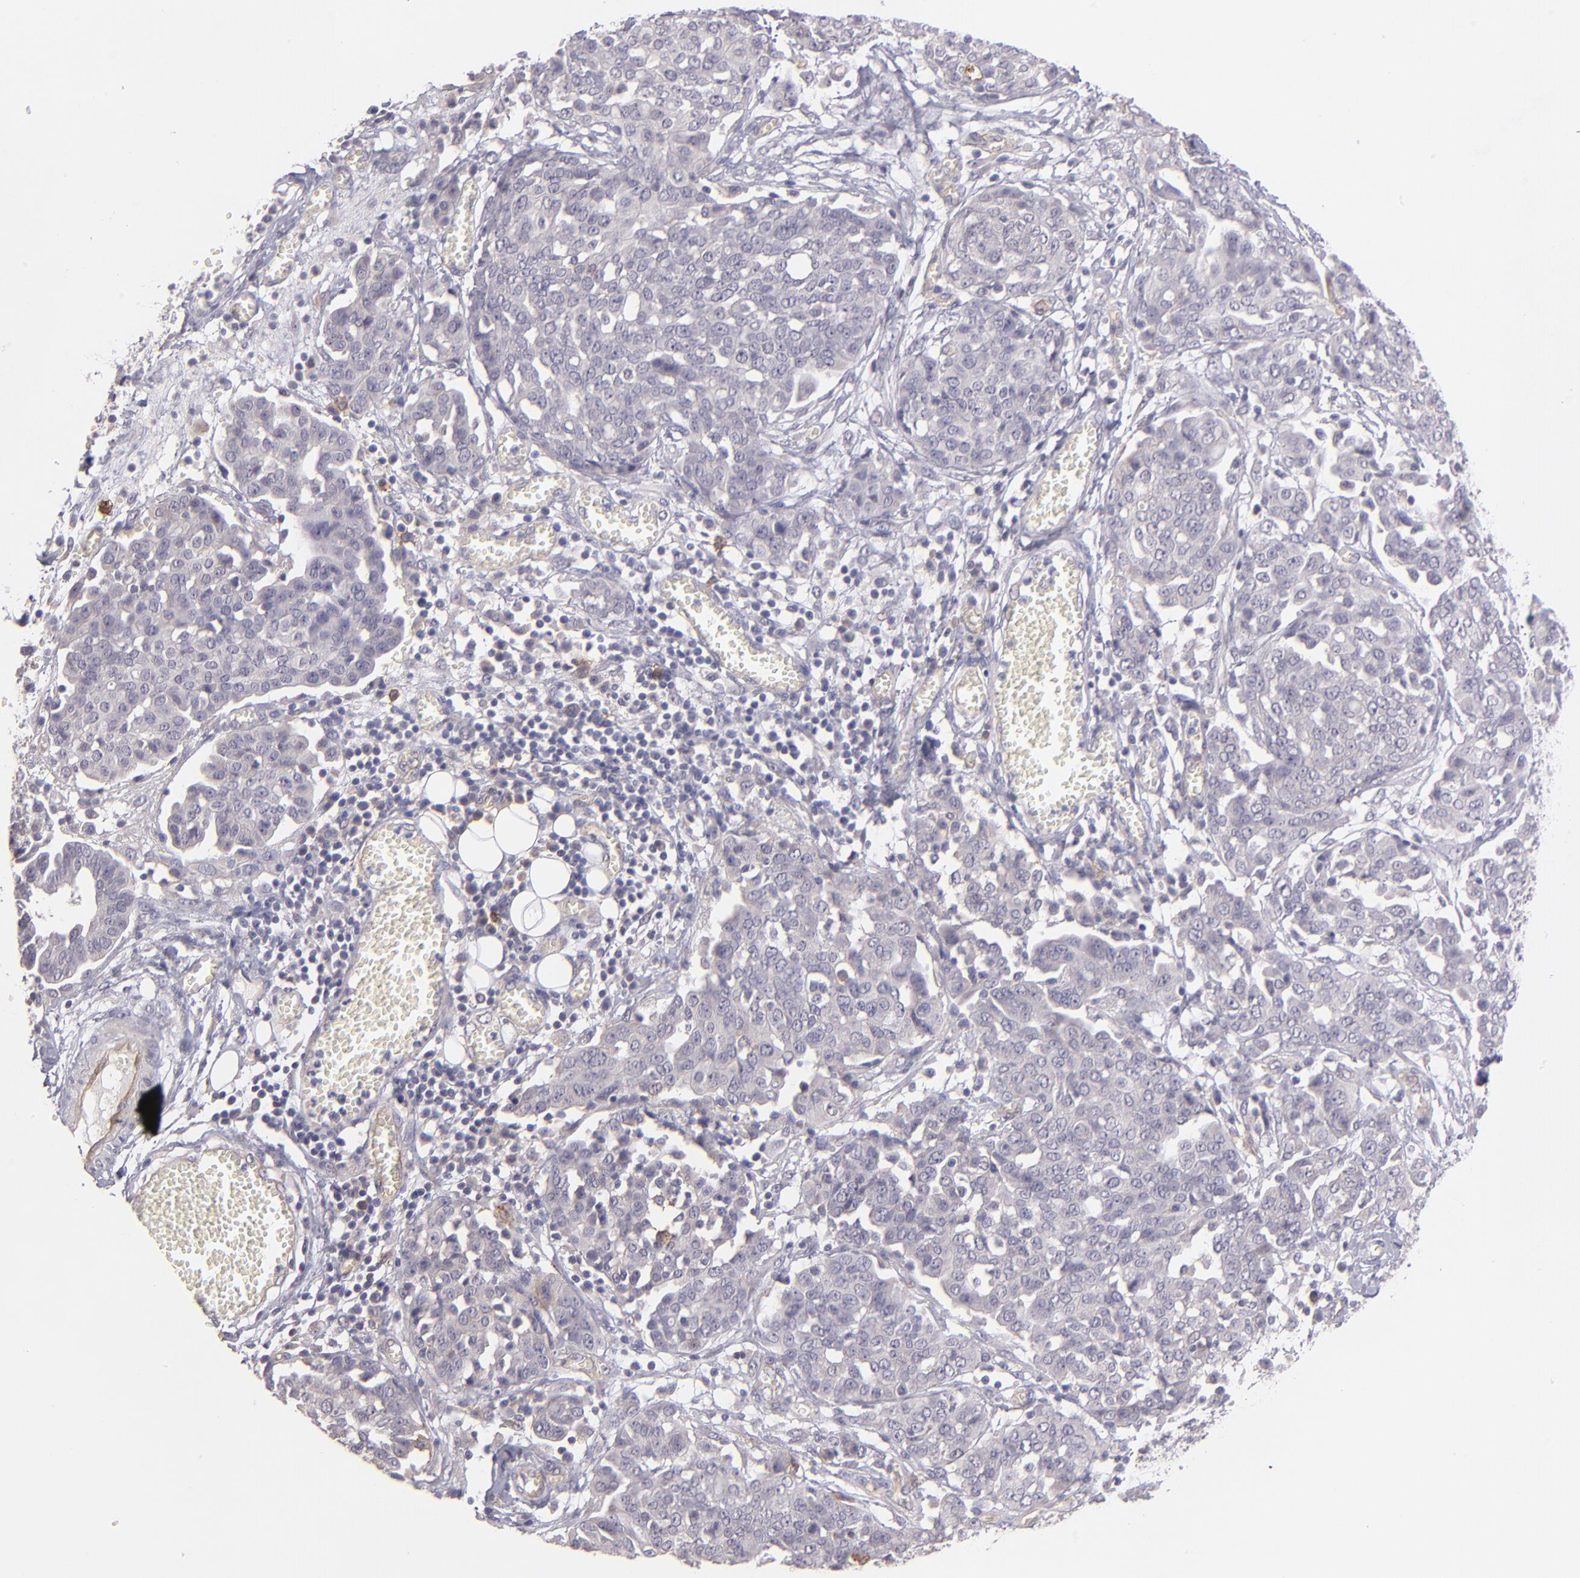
{"staining": {"intensity": "negative", "quantity": "none", "location": "none"}, "tissue": "ovarian cancer", "cell_type": "Tumor cells", "image_type": "cancer", "snomed": [{"axis": "morphology", "description": "Cystadenocarcinoma, serous, NOS"}, {"axis": "topography", "description": "Soft tissue"}, {"axis": "topography", "description": "Ovary"}], "caption": "The micrograph reveals no significant staining in tumor cells of serous cystadenocarcinoma (ovarian).", "gene": "THBD", "patient": {"sex": "female", "age": 57}}